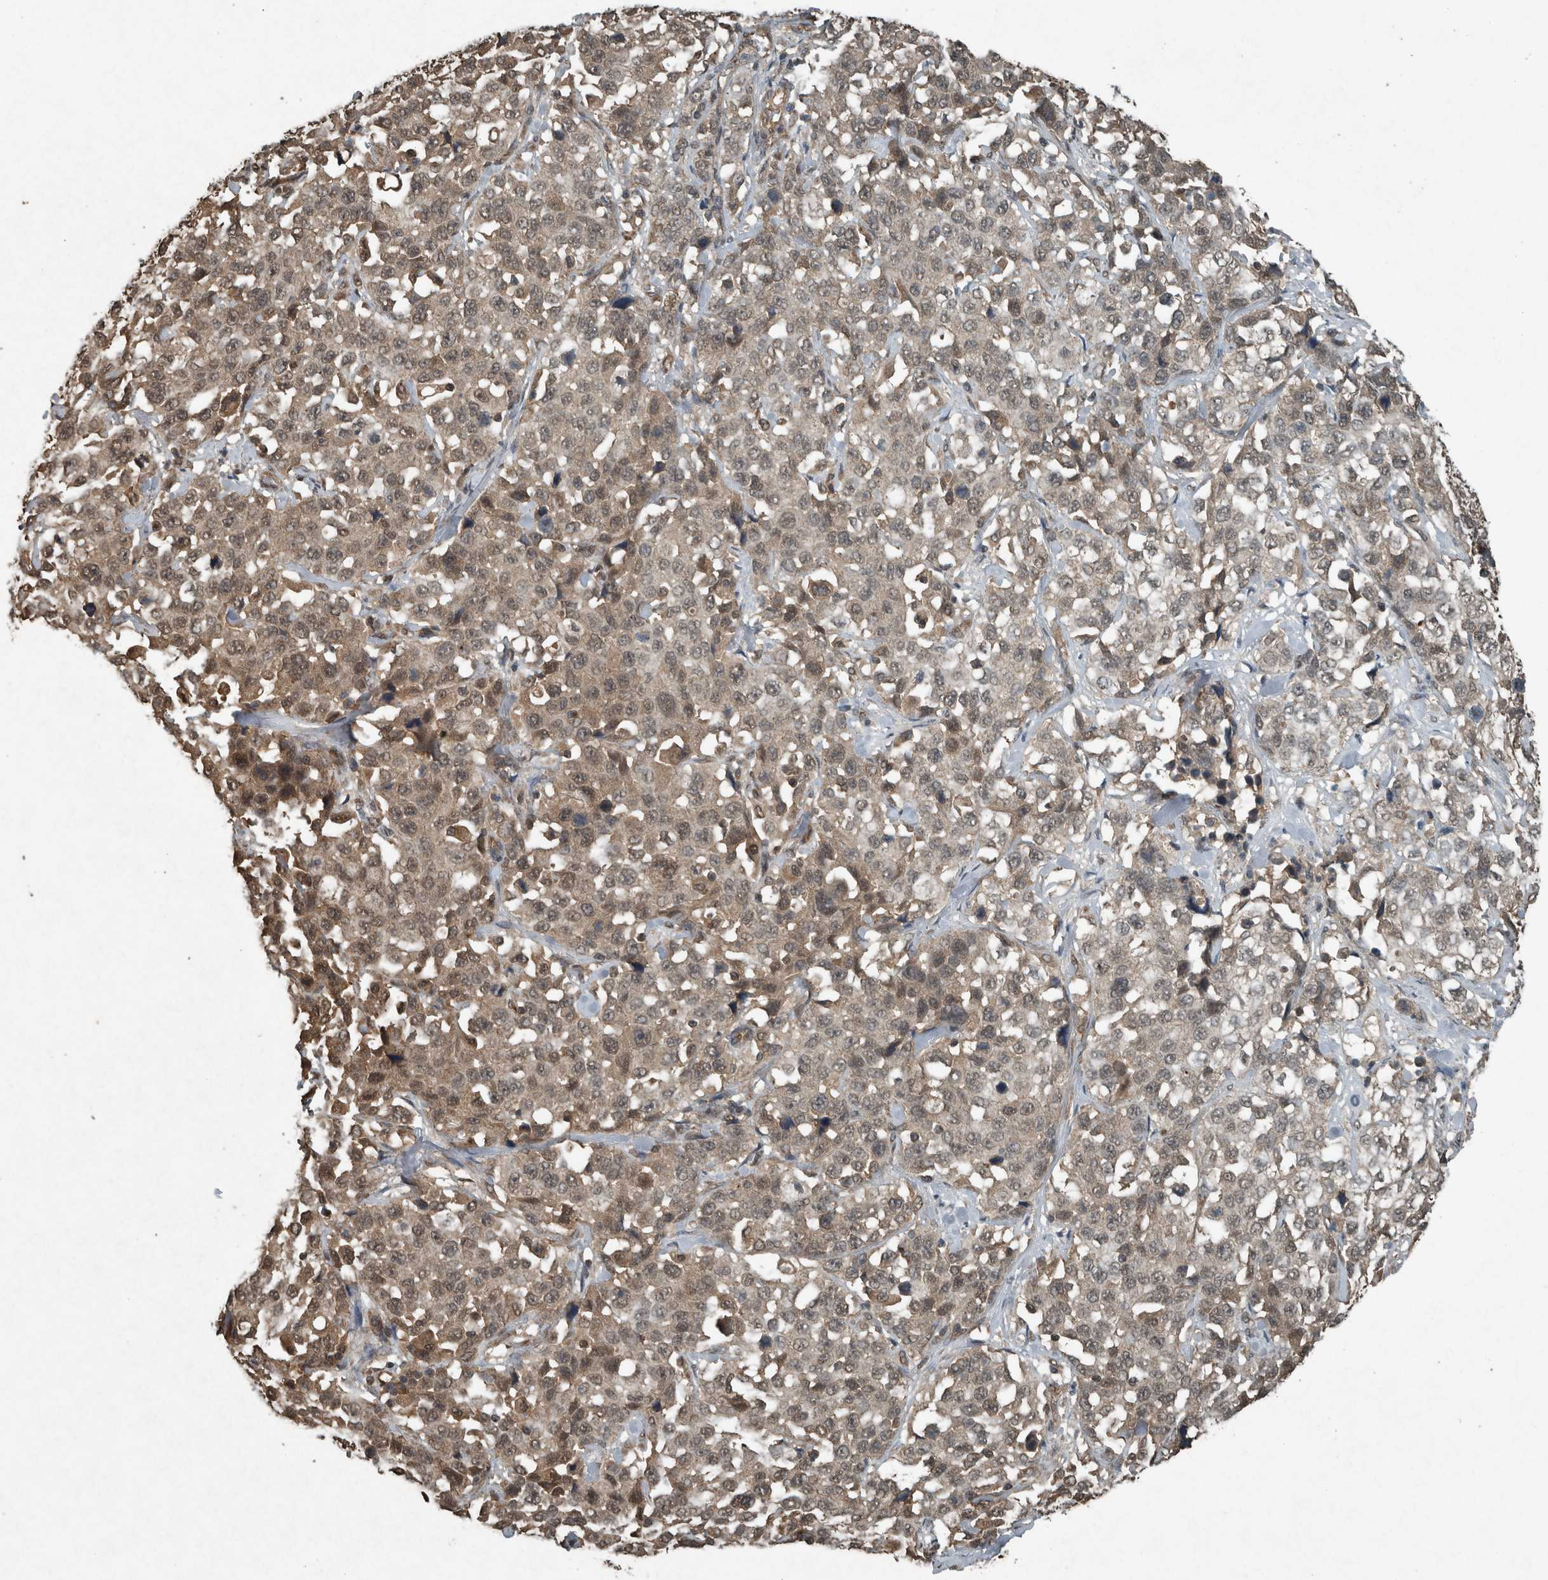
{"staining": {"intensity": "moderate", "quantity": "25%-75%", "location": "cytoplasmic/membranous,nuclear"}, "tissue": "stomach cancer", "cell_type": "Tumor cells", "image_type": "cancer", "snomed": [{"axis": "morphology", "description": "Normal tissue, NOS"}, {"axis": "morphology", "description": "Adenocarcinoma, NOS"}, {"axis": "topography", "description": "Stomach"}], "caption": "The micrograph displays immunohistochemical staining of stomach cancer (adenocarcinoma). There is moderate cytoplasmic/membranous and nuclear expression is appreciated in about 25%-75% of tumor cells.", "gene": "ARHGEF12", "patient": {"sex": "male", "age": 48}}